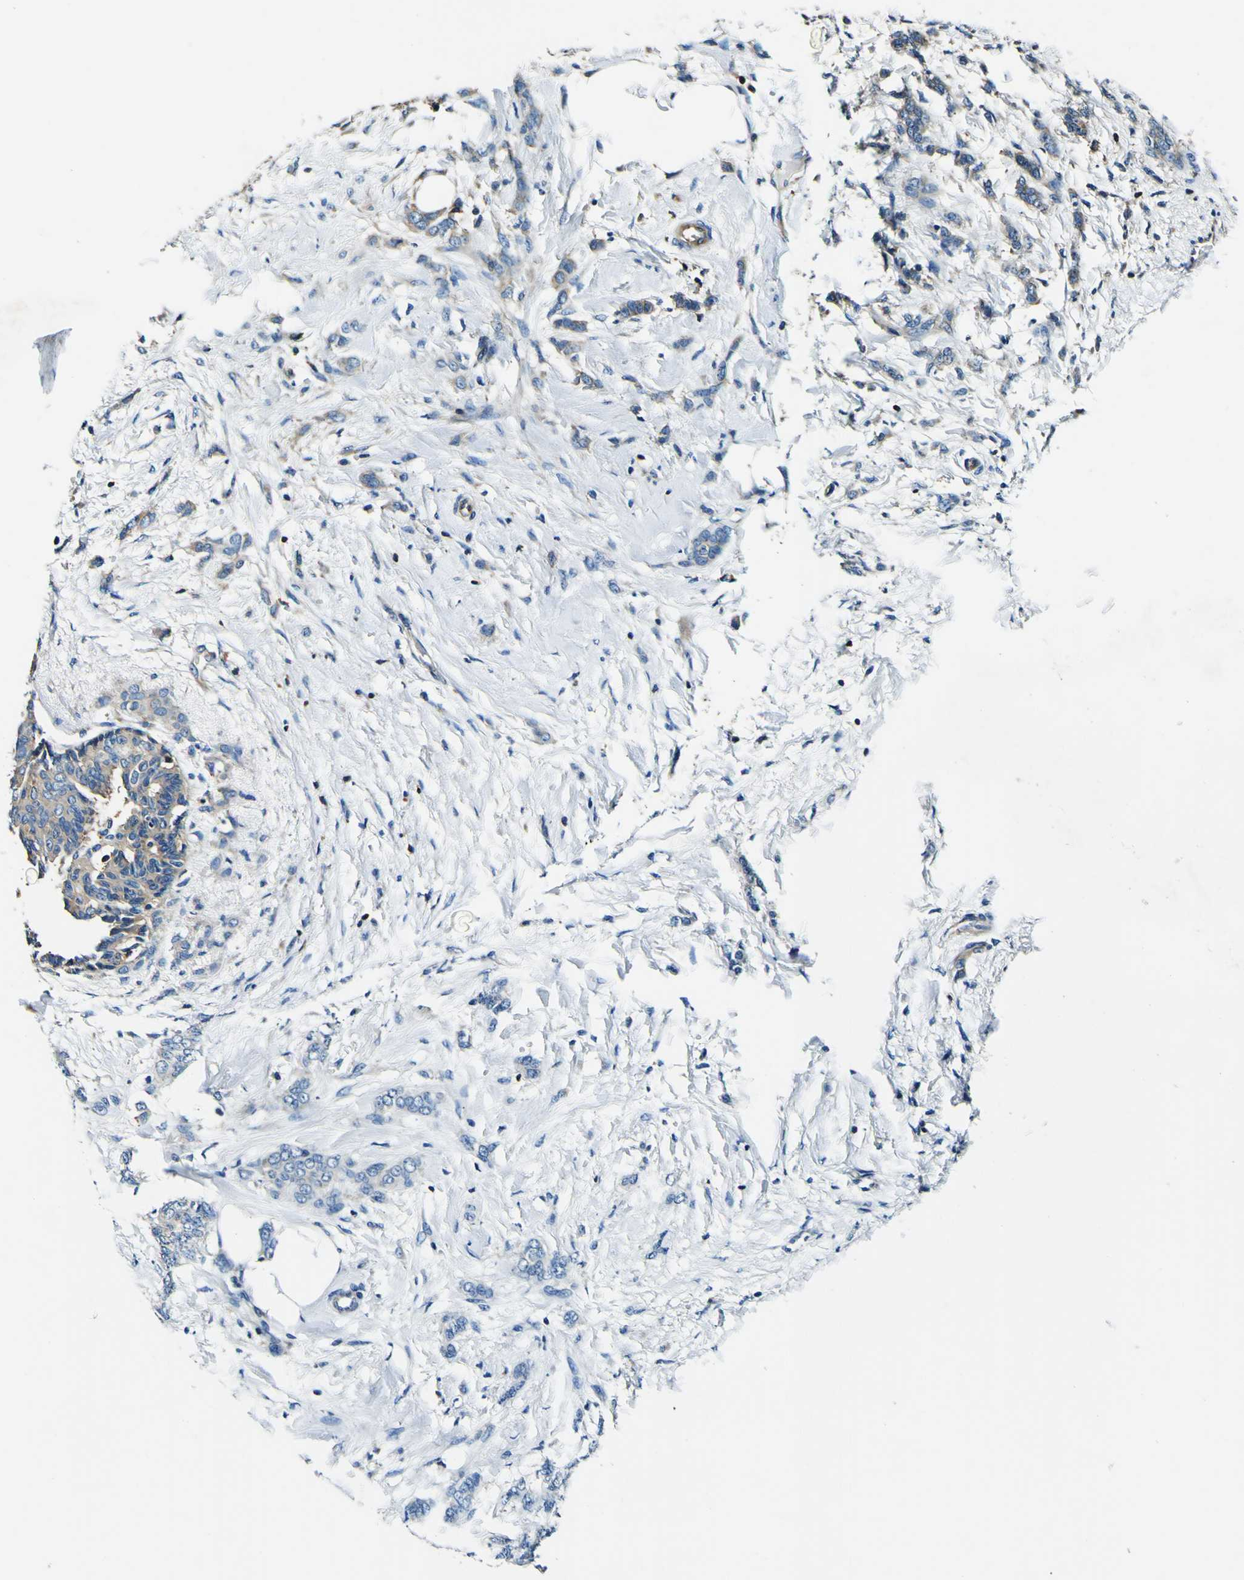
{"staining": {"intensity": "weak", "quantity": "<25%", "location": "cytoplasmic/membranous"}, "tissue": "breast cancer", "cell_type": "Tumor cells", "image_type": "cancer", "snomed": [{"axis": "morphology", "description": "Lobular carcinoma, in situ"}, {"axis": "morphology", "description": "Lobular carcinoma"}, {"axis": "topography", "description": "Breast"}], "caption": "Lobular carcinoma (breast) was stained to show a protein in brown. There is no significant positivity in tumor cells. The staining was performed using DAB (3,3'-diaminobenzidine) to visualize the protein expression in brown, while the nuclei were stained in blue with hematoxylin (Magnification: 20x).", "gene": "RHOT2", "patient": {"sex": "female", "age": 41}}